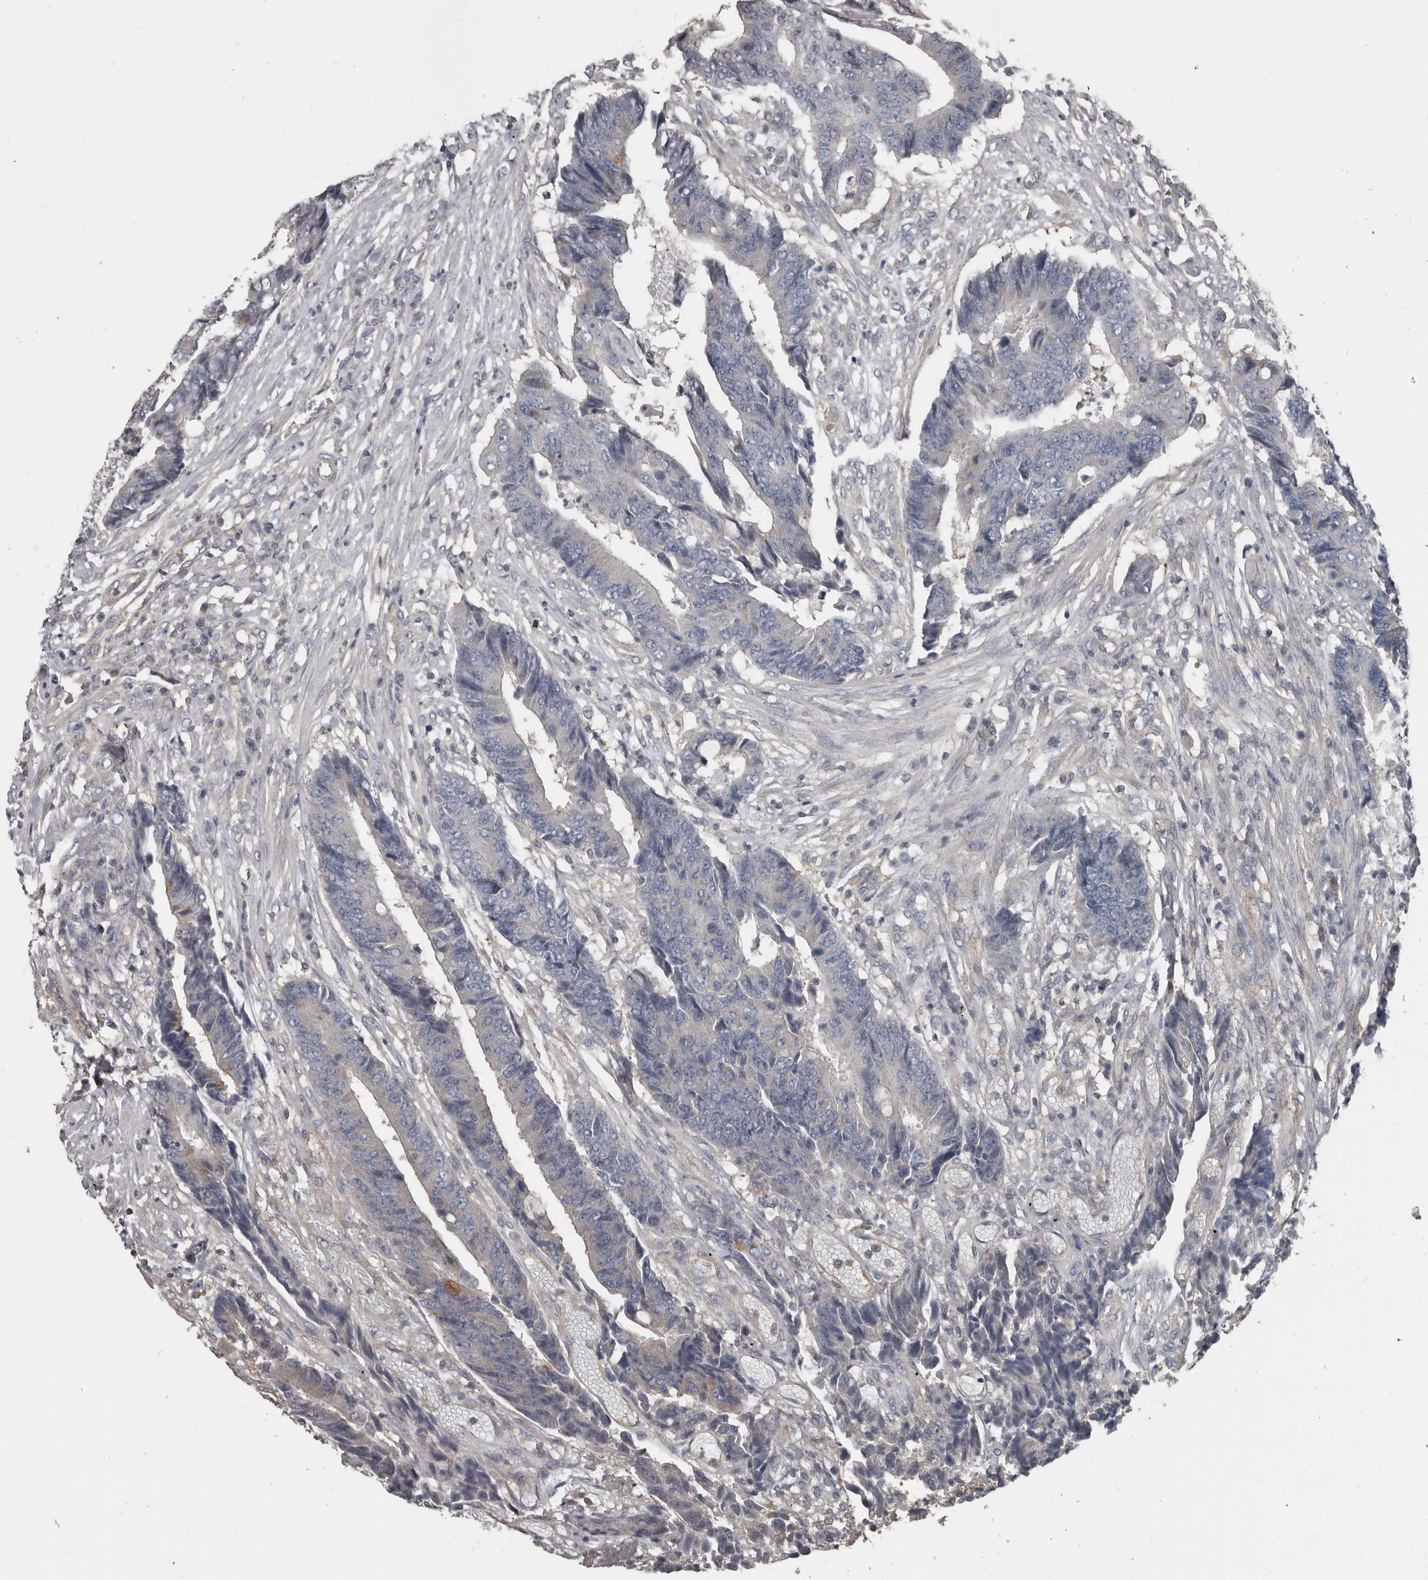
{"staining": {"intensity": "negative", "quantity": "none", "location": "none"}, "tissue": "colorectal cancer", "cell_type": "Tumor cells", "image_type": "cancer", "snomed": [{"axis": "morphology", "description": "Adenocarcinoma, NOS"}, {"axis": "topography", "description": "Rectum"}], "caption": "Immunohistochemistry (IHC) micrograph of human adenocarcinoma (colorectal) stained for a protein (brown), which exhibits no staining in tumor cells.", "gene": "CA6", "patient": {"sex": "male", "age": 84}}